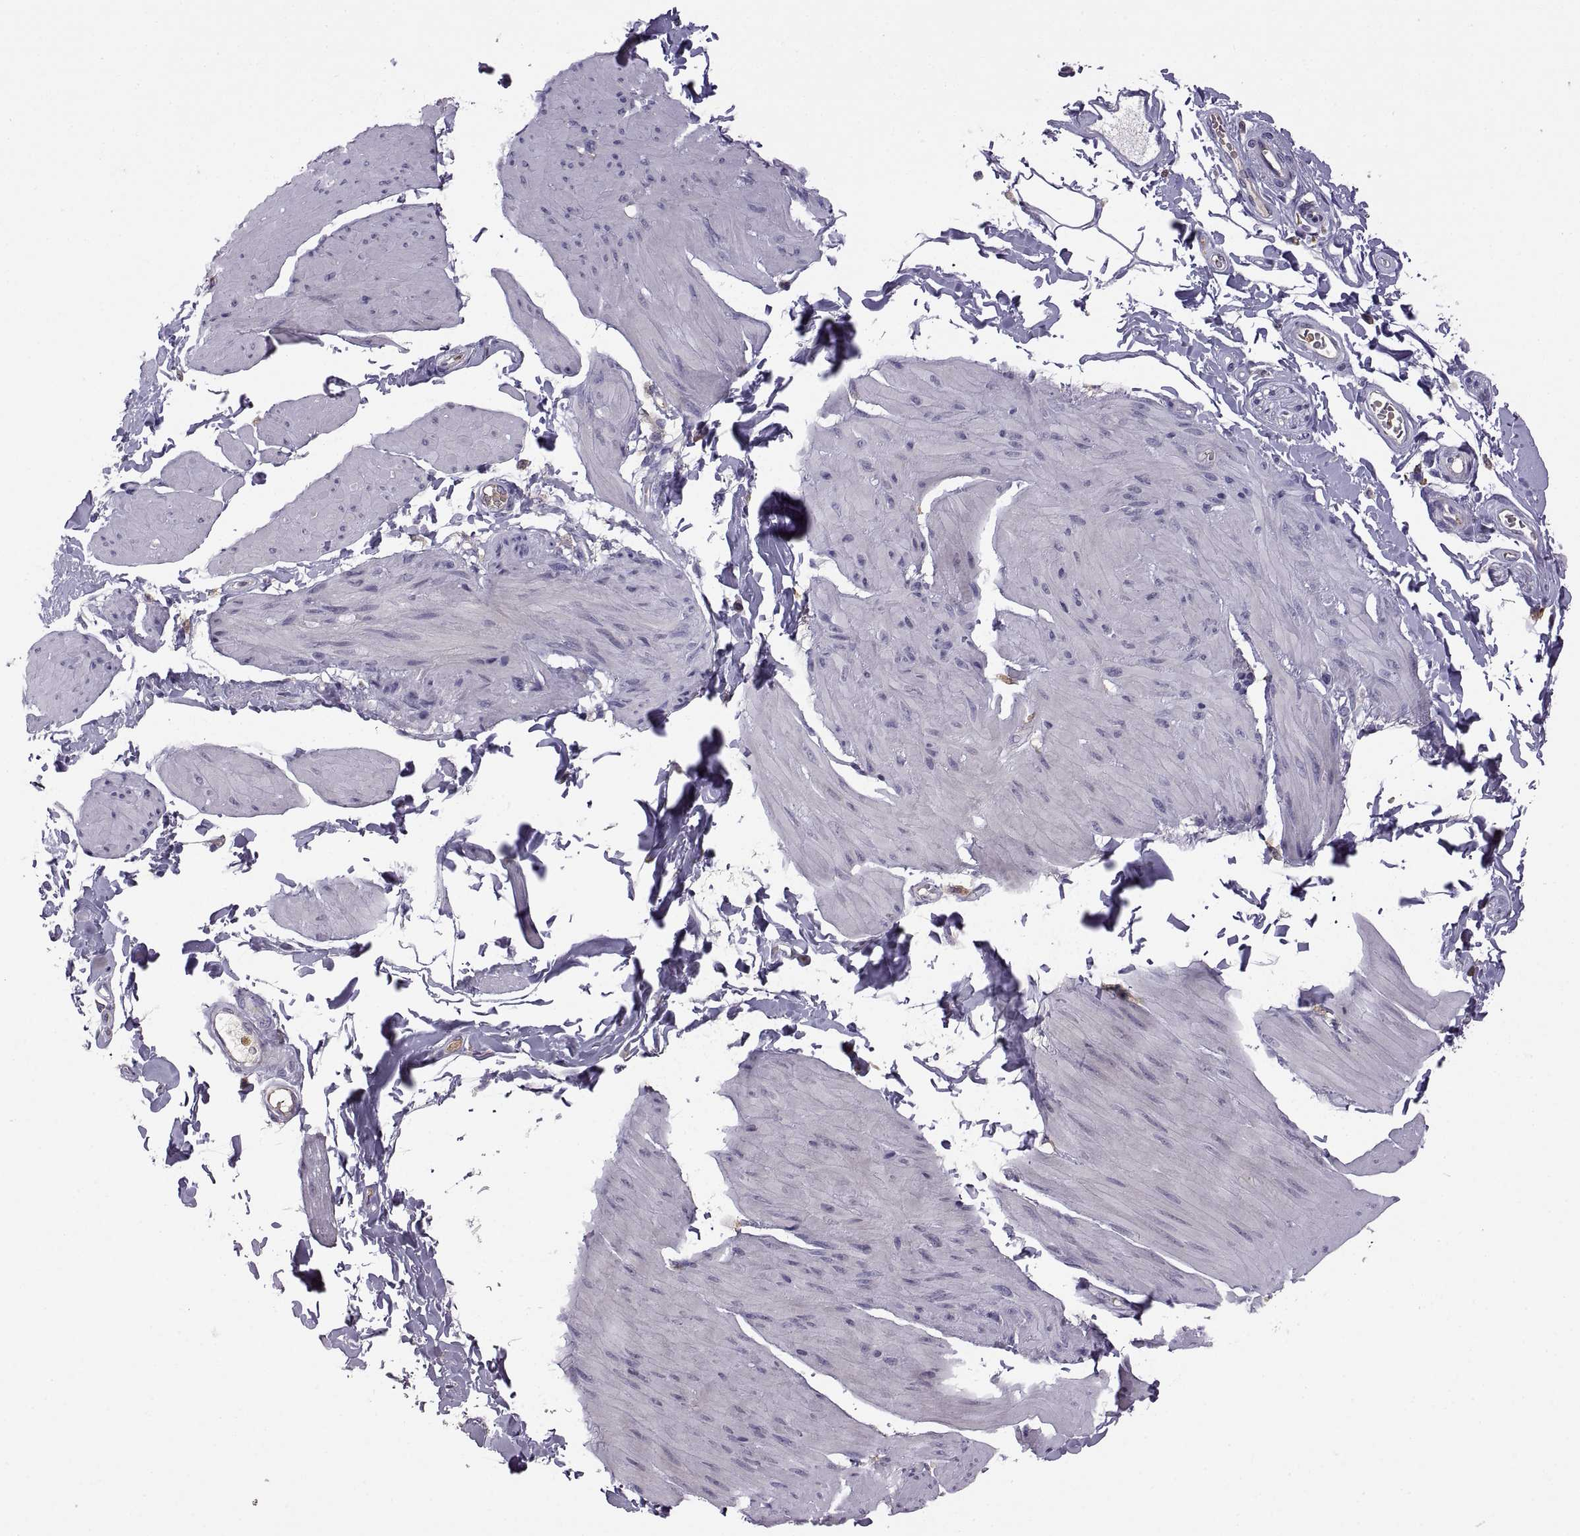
{"staining": {"intensity": "negative", "quantity": "none", "location": "none"}, "tissue": "smooth muscle", "cell_type": "Smooth muscle cells", "image_type": "normal", "snomed": [{"axis": "morphology", "description": "Normal tissue, NOS"}, {"axis": "topography", "description": "Adipose tissue"}, {"axis": "topography", "description": "Smooth muscle"}, {"axis": "topography", "description": "Peripheral nerve tissue"}], "caption": "This is an immunohistochemistry (IHC) histopathology image of unremarkable smooth muscle. There is no positivity in smooth muscle cells.", "gene": "MEIOC", "patient": {"sex": "male", "age": 83}}